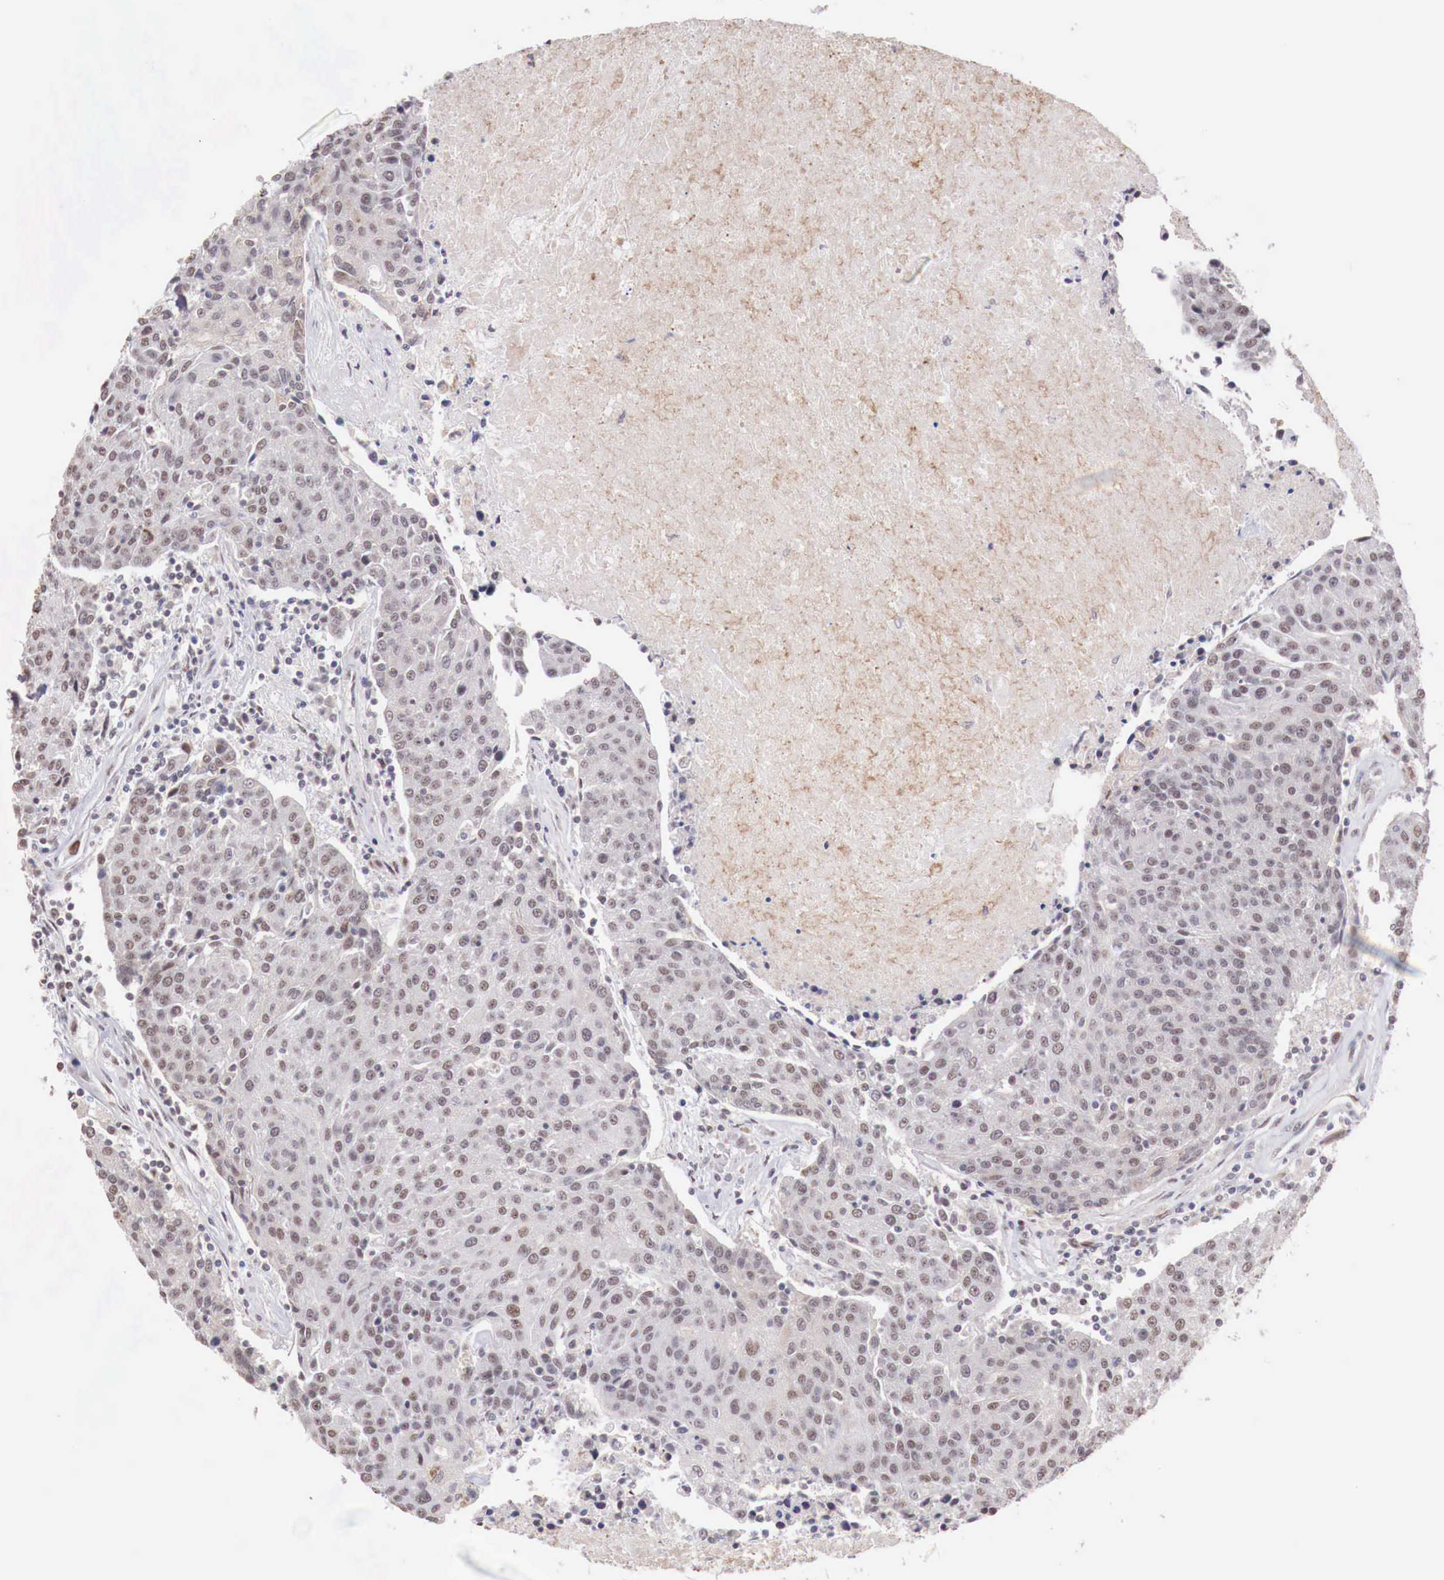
{"staining": {"intensity": "weak", "quantity": "25%-75%", "location": "nuclear"}, "tissue": "urothelial cancer", "cell_type": "Tumor cells", "image_type": "cancer", "snomed": [{"axis": "morphology", "description": "Urothelial carcinoma, High grade"}, {"axis": "topography", "description": "Urinary bladder"}], "caption": "Tumor cells demonstrate low levels of weak nuclear staining in approximately 25%-75% of cells in human urothelial cancer. (Brightfield microscopy of DAB IHC at high magnification).", "gene": "FOXP2", "patient": {"sex": "female", "age": 85}}